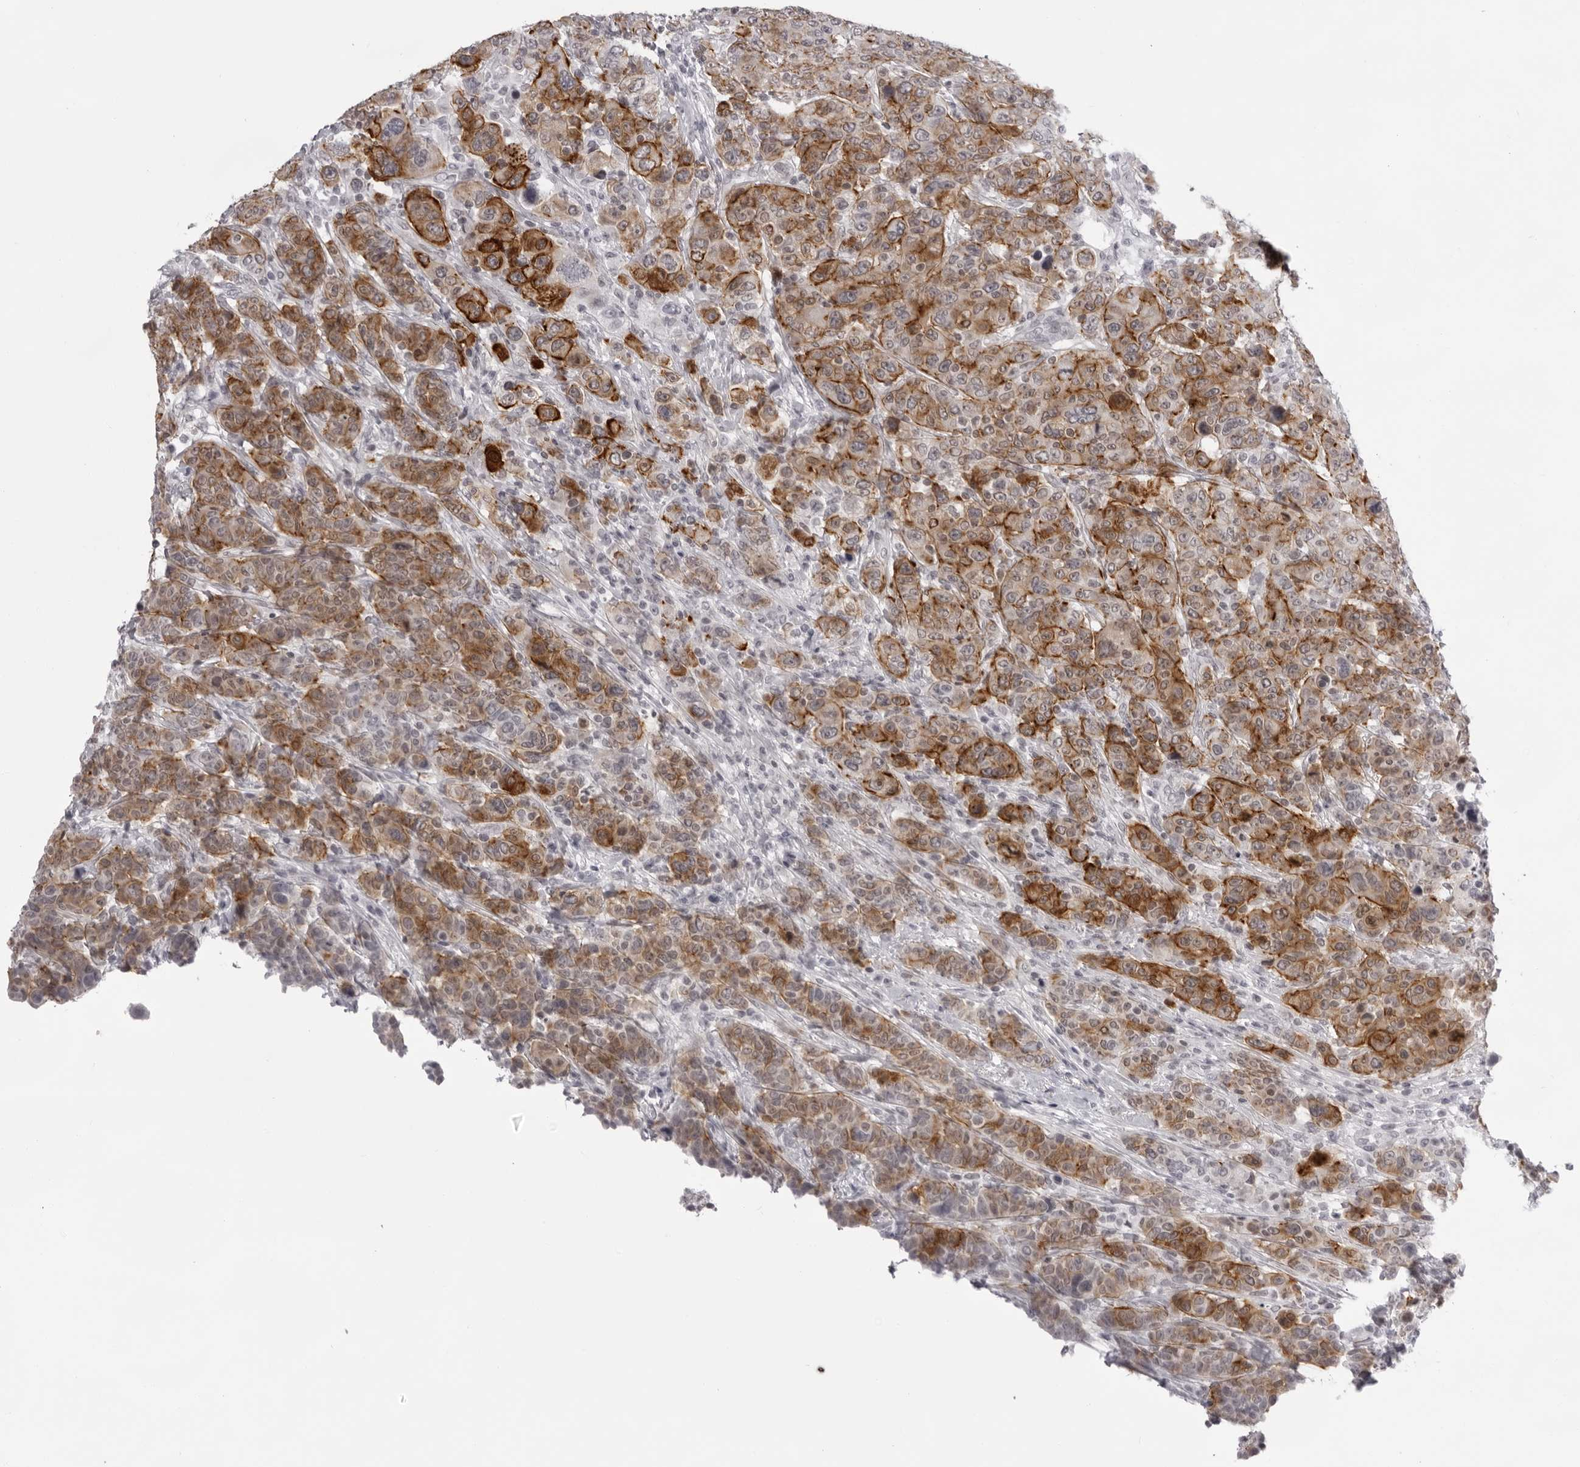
{"staining": {"intensity": "moderate", "quantity": ">75%", "location": "cytoplasmic/membranous"}, "tissue": "breast cancer", "cell_type": "Tumor cells", "image_type": "cancer", "snomed": [{"axis": "morphology", "description": "Duct carcinoma"}, {"axis": "topography", "description": "Breast"}], "caption": "This histopathology image exhibits breast infiltrating ductal carcinoma stained with immunohistochemistry to label a protein in brown. The cytoplasmic/membranous of tumor cells show moderate positivity for the protein. Nuclei are counter-stained blue.", "gene": "NUDT18", "patient": {"sex": "female", "age": 37}}